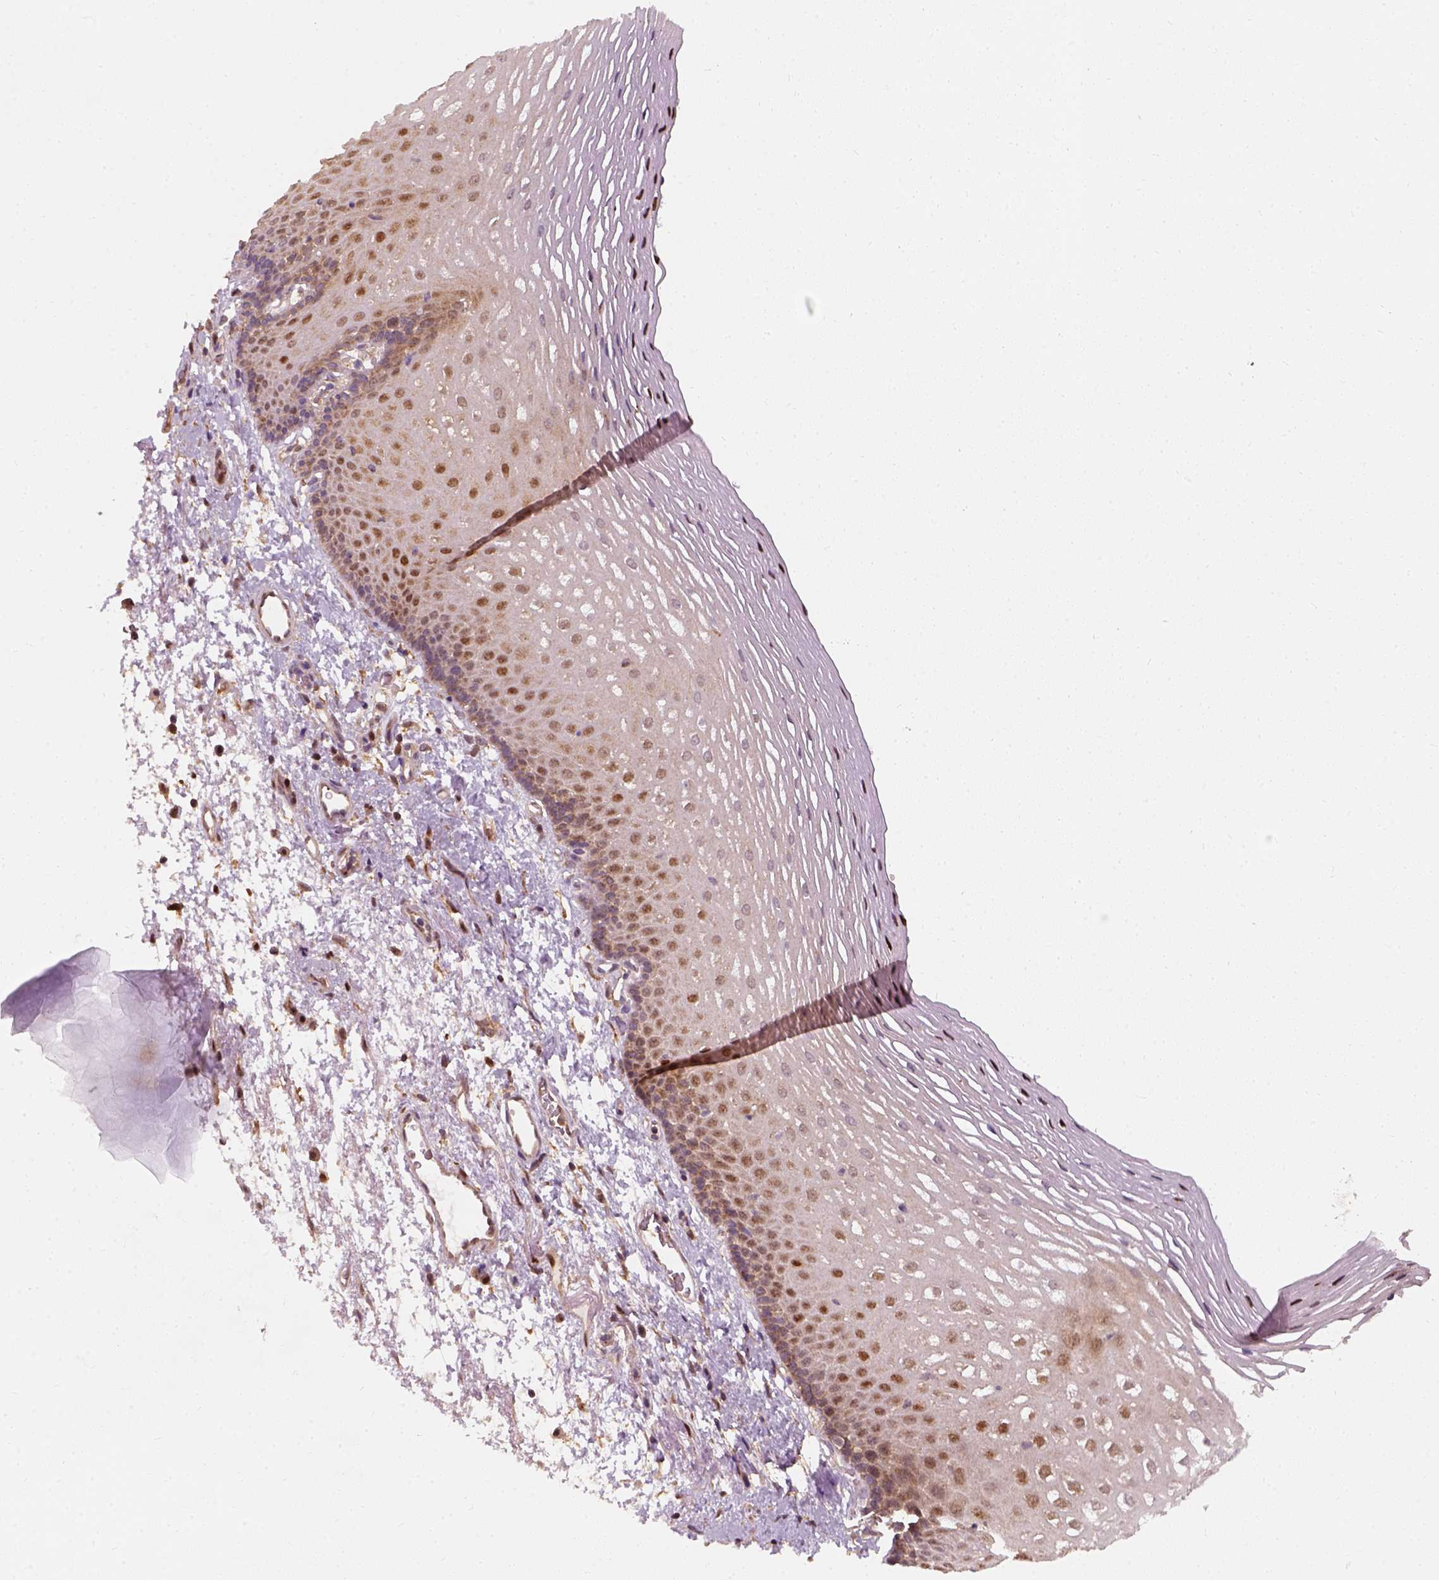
{"staining": {"intensity": "moderate", "quantity": ">75%", "location": "nuclear"}, "tissue": "esophagus", "cell_type": "Squamous epithelial cells", "image_type": "normal", "snomed": [{"axis": "morphology", "description": "Normal tissue, NOS"}, {"axis": "topography", "description": "Esophagus"}], "caption": "Immunohistochemical staining of benign human esophagus shows >75% levels of moderate nuclear protein staining in approximately >75% of squamous epithelial cells. The staining is performed using DAB (3,3'-diaminobenzidine) brown chromogen to label protein expression. The nuclei are counter-stained blue using hematoxylin.", "gene": "SQSTM1", "patient": {"sex": "male", "age": 76}}